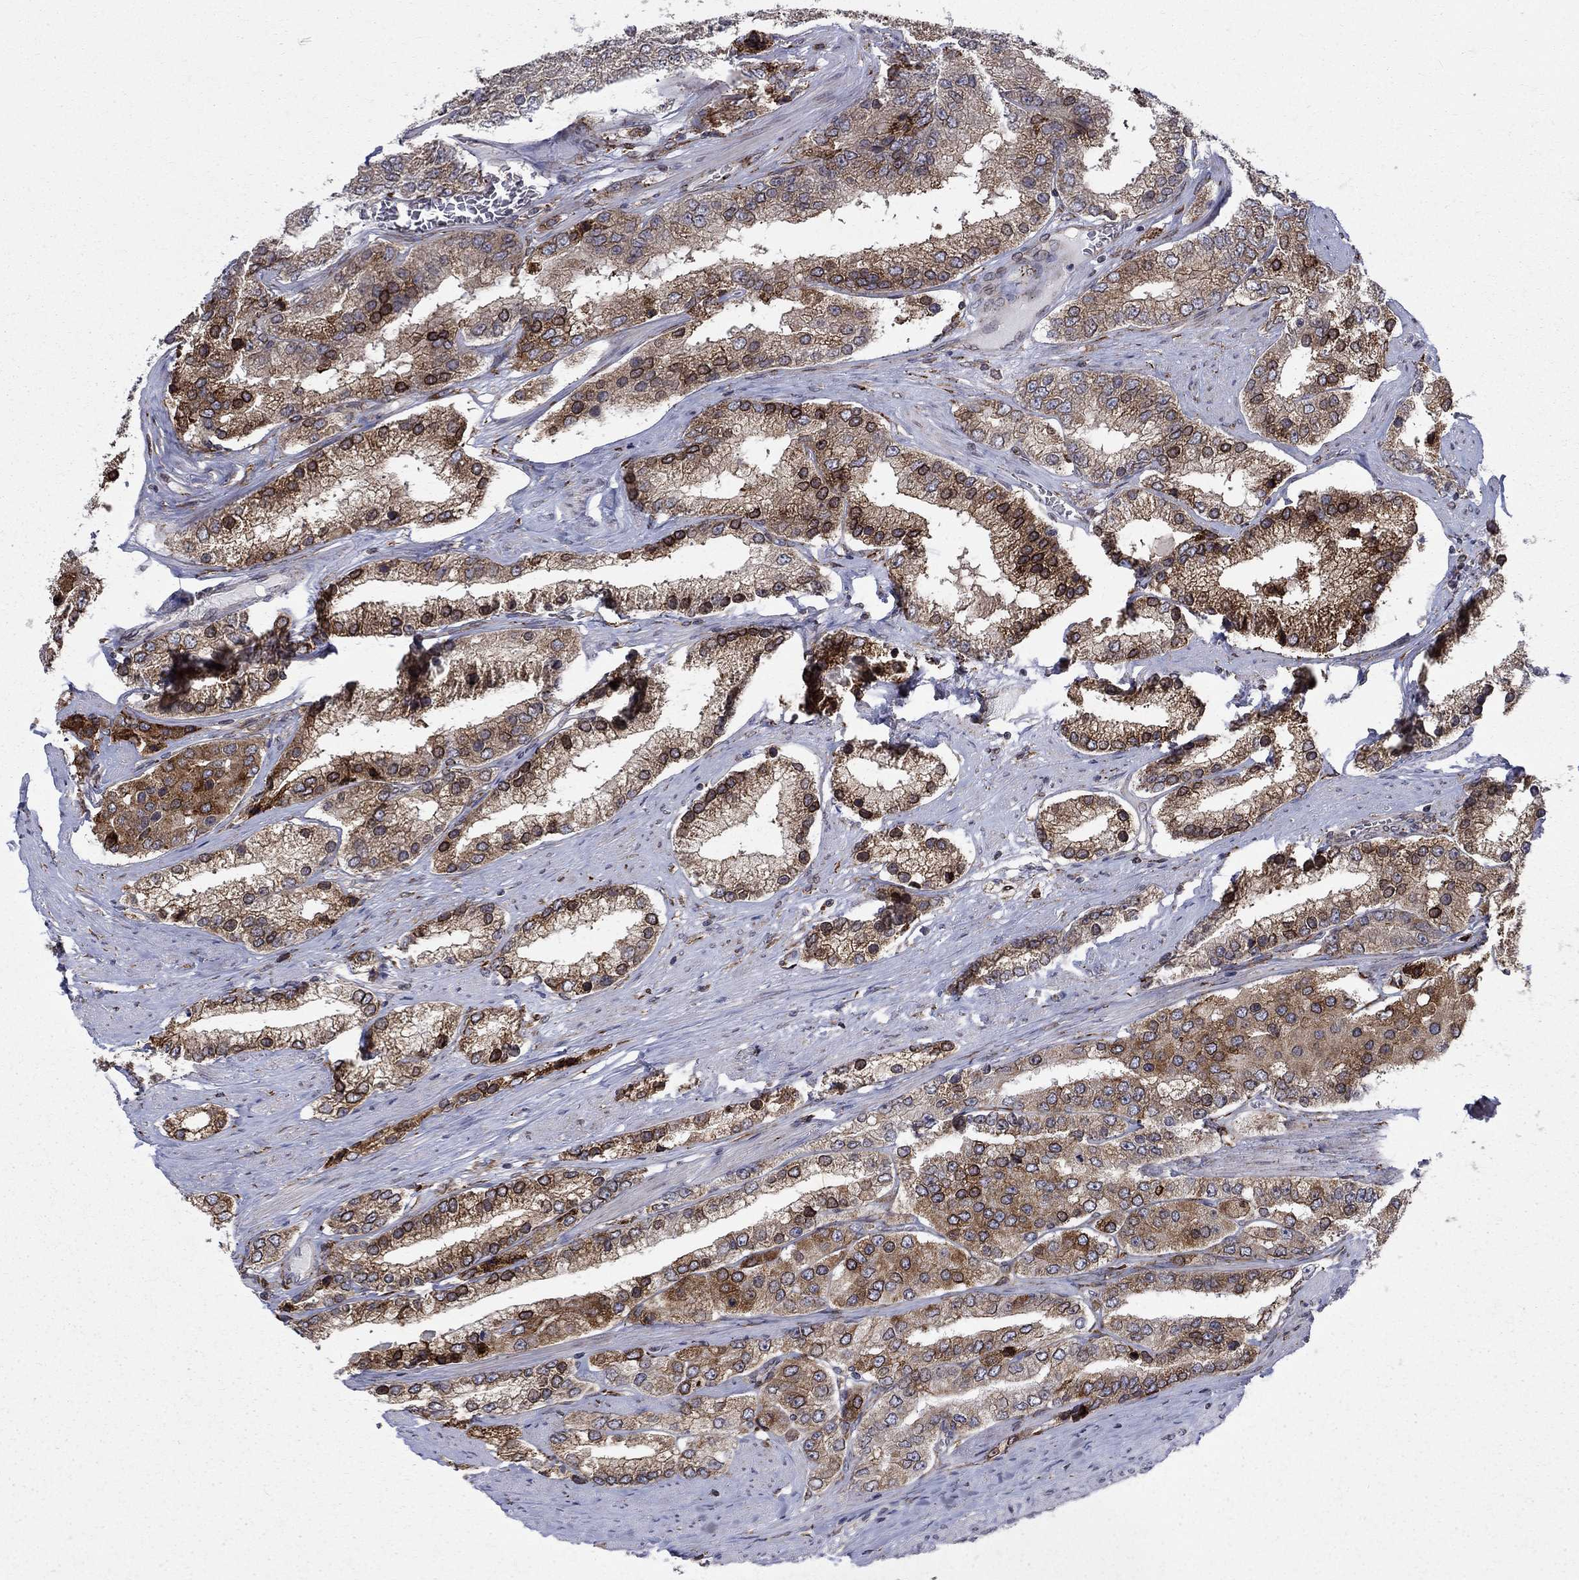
{"staining": {"intensity": "strong", "quantity": "25%-75%", "location": "cytoplasmic/membranous,nuclear"}, "tissue": "prostate cancer", "cell_type": "Tumor cells", "image_type": "cancer", "snomed": [{"axis": "morphology", "description": "Adenocarcinoma, Low grade"}, {"axis": "topography", "description": "Prostate"}], "caption": "Tumor cells demonstrate high levels of strong cytoplasmic/membranous and nuclear positivity in about 25%-75% of cells in human low-grade adenocarcinoma (prostate).", "gene": "CAB39L", "patient": {"sex": "male", "age": 69}}